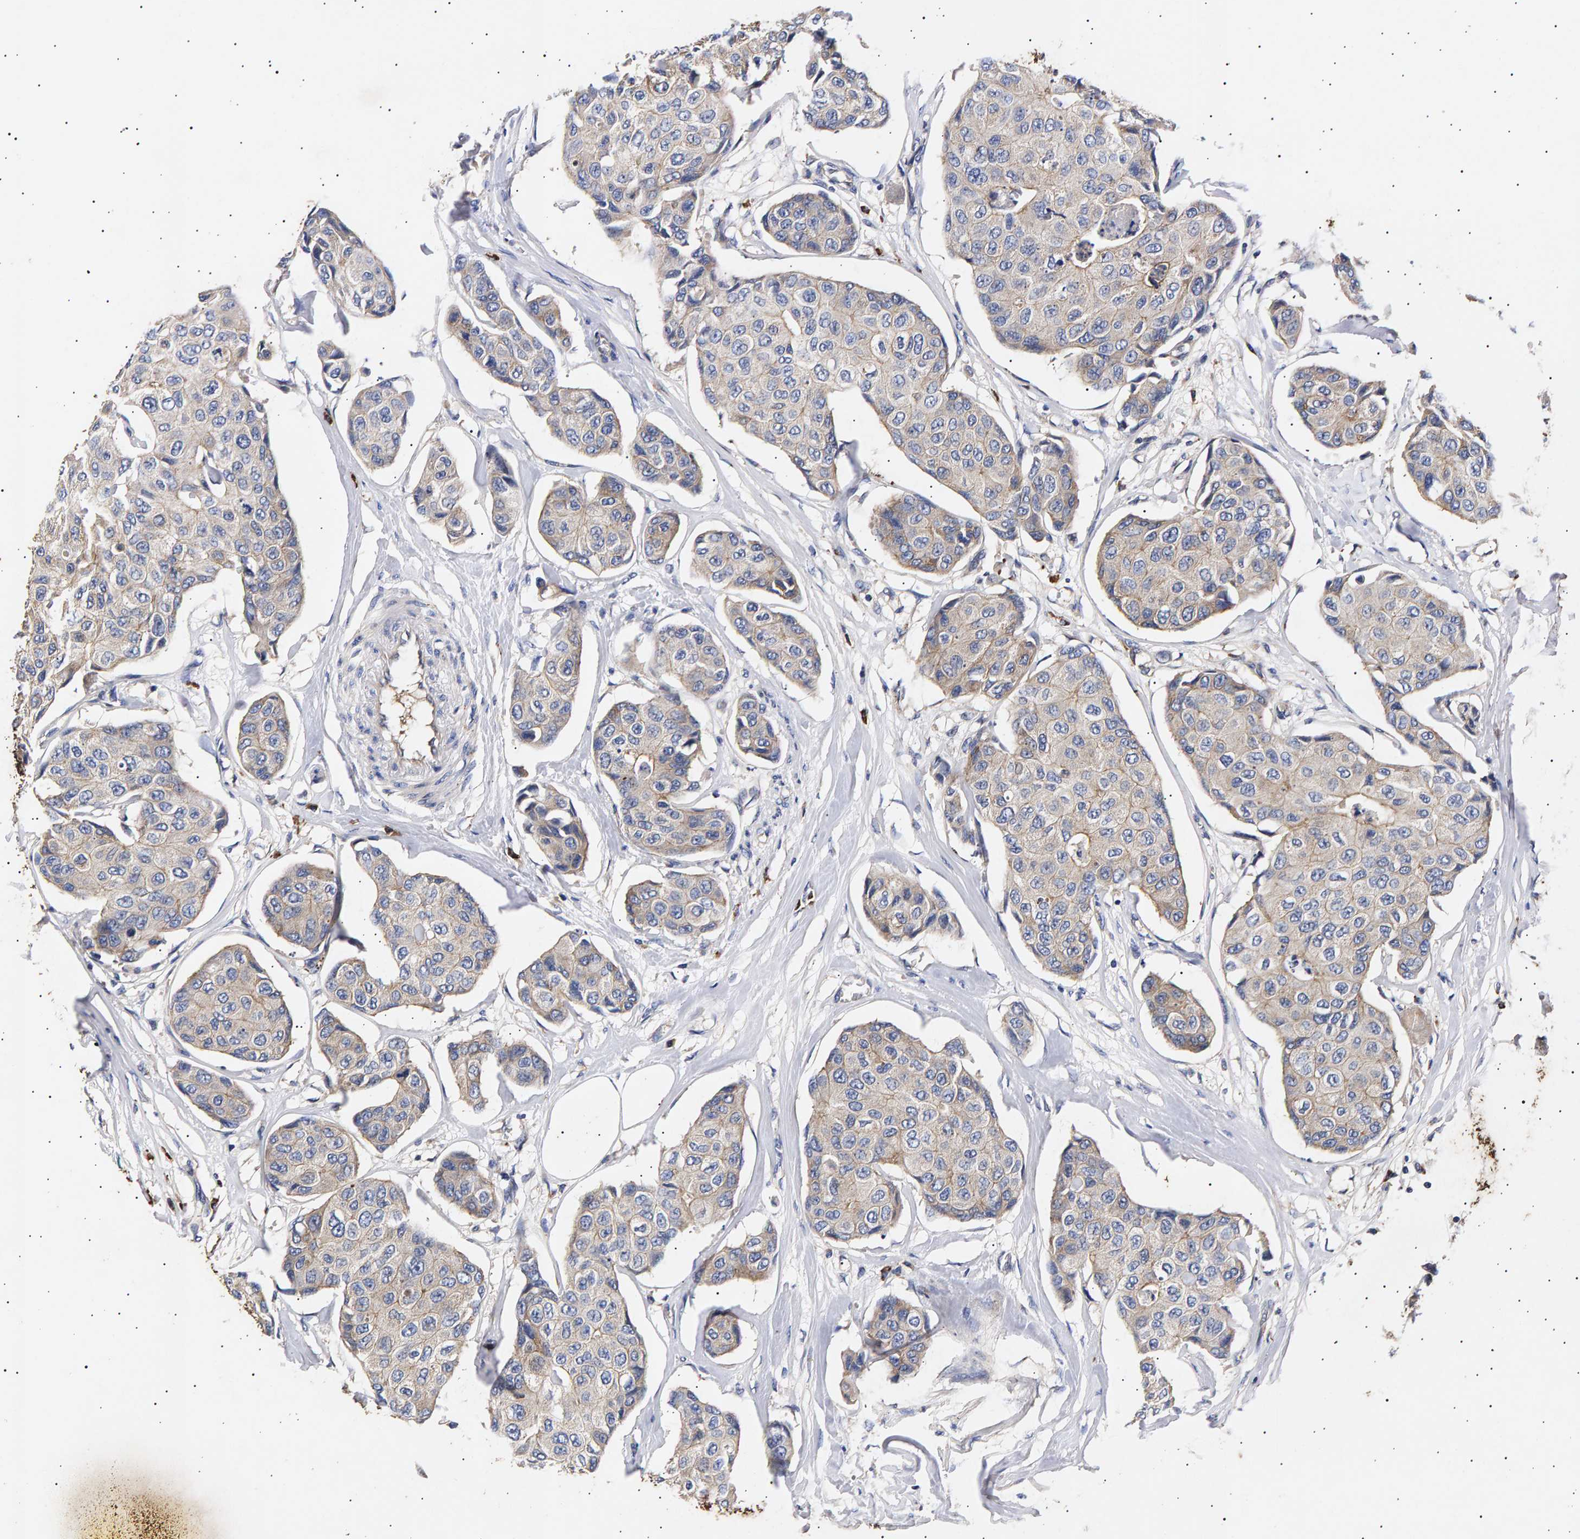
{"staining": {"intensity": "weak", "quantity": "25%-75%", "location": "cytoplasmic/membranous"}, "tissue": "breast cancer", "cell_type": "Tumor cells", "image_type": "cancer", "snomed": [{"axis": "morphology", "description": "Duct carcinoma"}, {"axis": "topography", "description": "Breast"}], "caption": "Protein staining displays weak cytoplasmic/membranous positivity in approximately 25%-75% of tumor cells in invasive ductal carcinoma (breast). (brown staining indicates protein expression, while blue staining denotes nuclei).", "gene": "ANKRD40", "patient": {"sex": "female", "age": 80}}